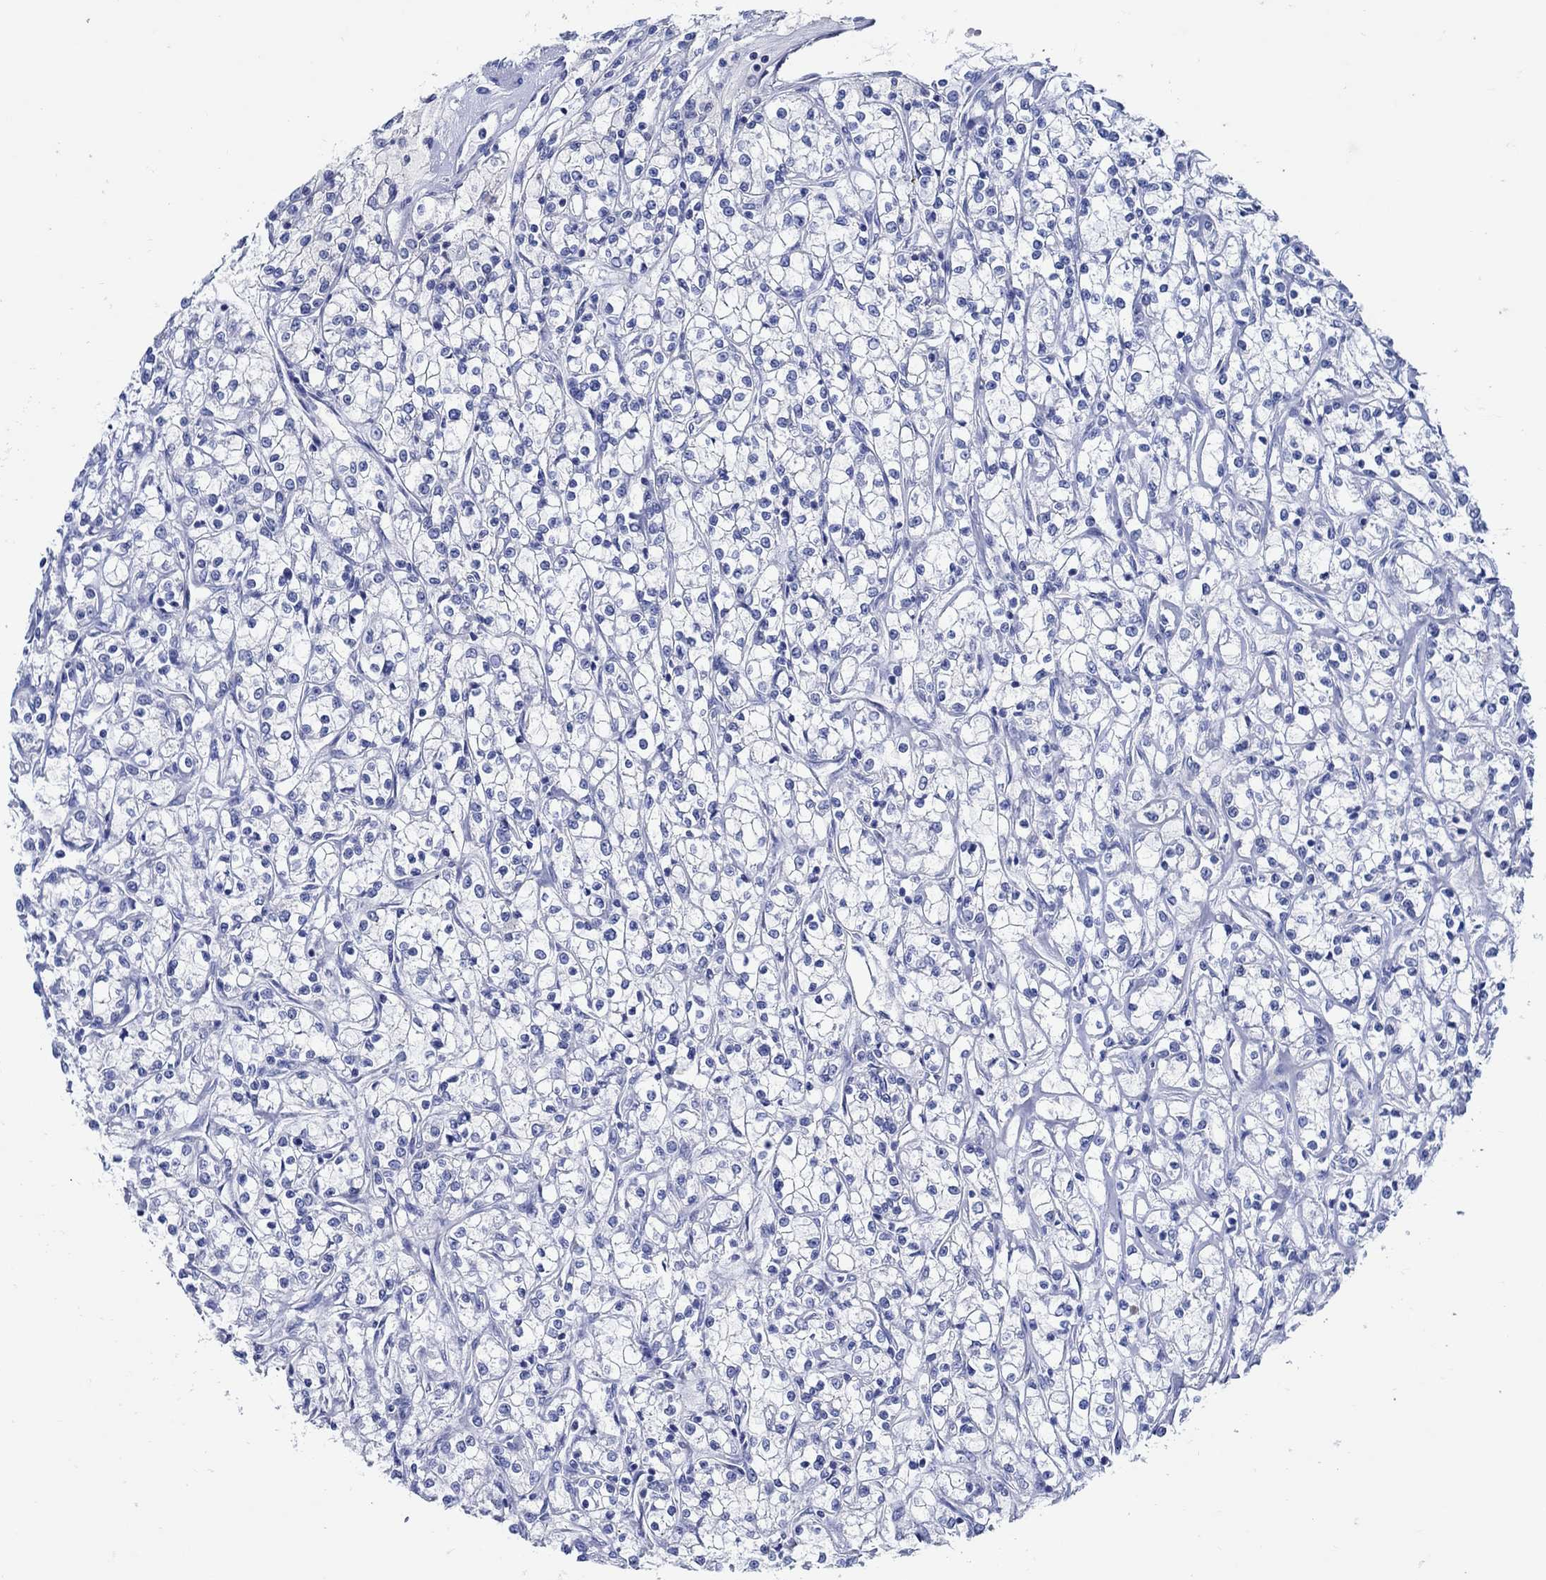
{"staining": {"intensity": "negative", "quantity": "none", "location": "none"}, "tissue": "renal cancer", "cell_type": "Tumor cells", "image_type": "cancer", "snomed": [{"axis": "morphology", "description": "Adenocarcinoma, NOS"}, {"axis": "topography", "description": "Kidney"}], "caption": "Immunohistochemistry histopathology image of renal adenocarcinoma stained for a protein (brown), which exhibits no staining in tumor cells.", "gene": "PAX9", "patient": {"sex": "female", "age": 59}}